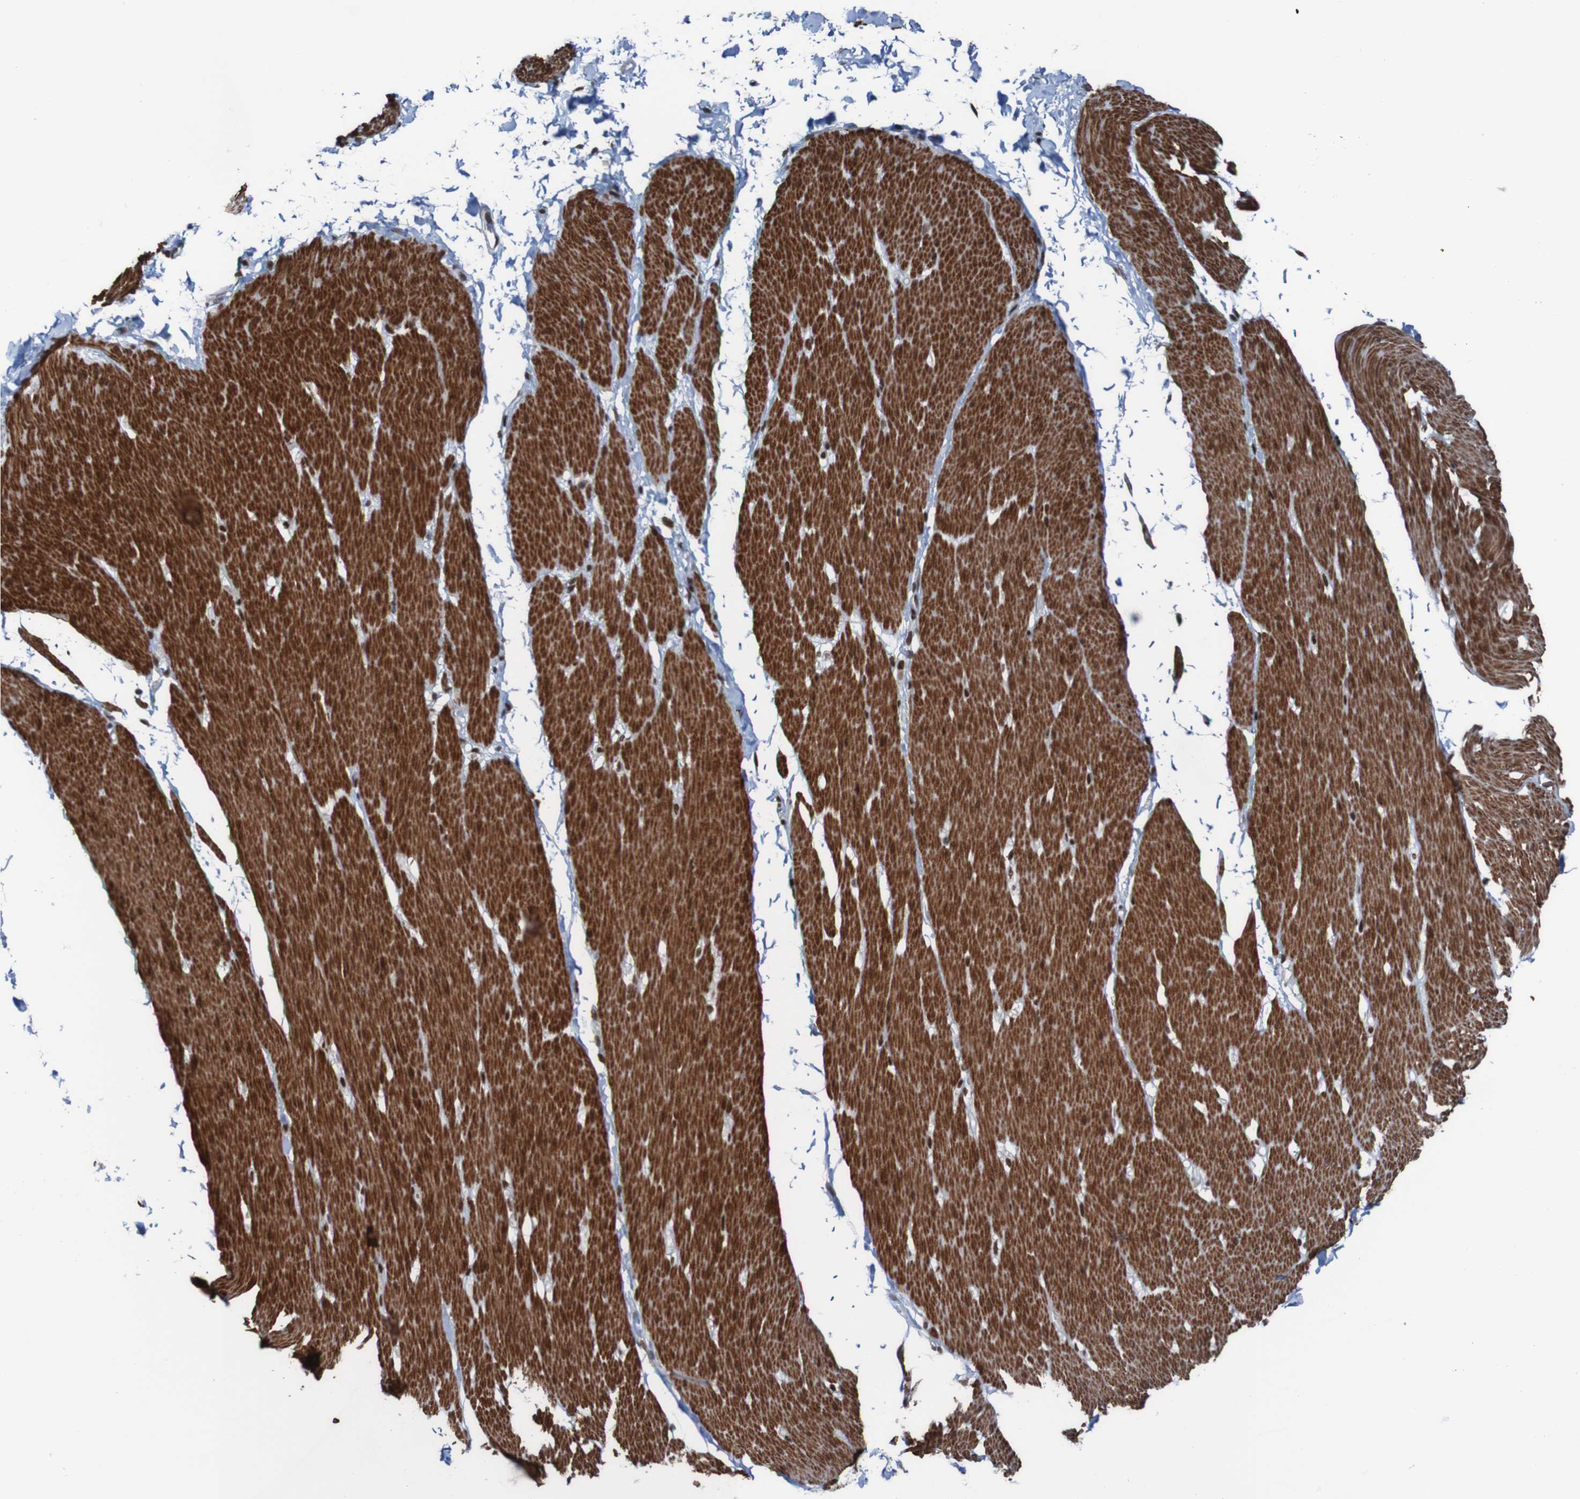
{"staining": {"intensity": "strong", "quantity": ">75%", "location": "cytoplasmic/membranous,nuclear"}, "tissue": "smooth muscle", "cell_type": "Smooth muscle cells", "image_type": "normal", "snomed": [{"axis": "morphology", "description": "Normal tissue, NOS"}, {"axis": "topography", "description": "Smooth muscle"}, {"axis": "topography", "description": "Colon"}], "caption": "Immunohistochemistry (IHC) of unremarkable human smooth muscle demonstrates high levels of strong cytoplasmic/membranous,nuclear staining in approximately >75% of smooth muscle cells.", "gene": "PHF2", "patient": {"sex": "male", "age": 67}}